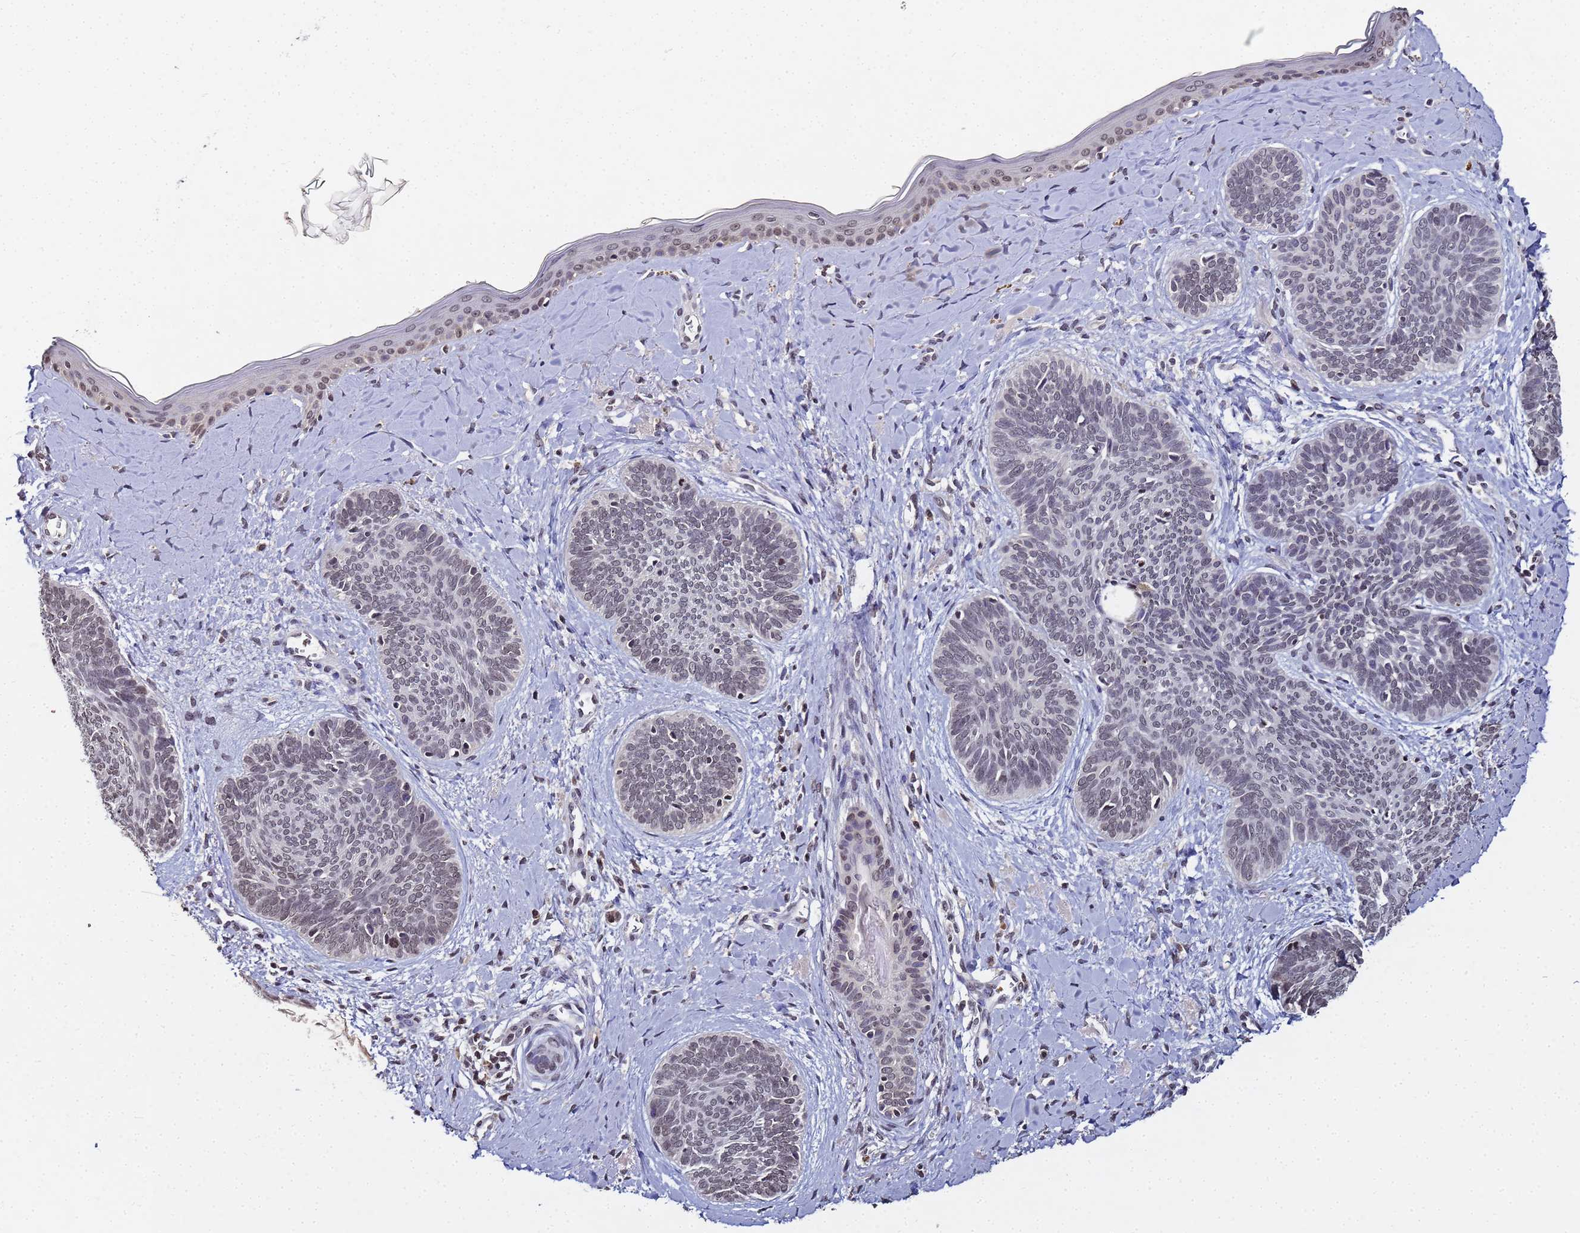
{"staining": {"intensity": "negative", "quantity": "none", "location": "none"}, "tissue": "skin cancer", "cell_type": "Tumor cells", "image_type": "cancer", "snomed": [{"axis": "morphology", "description": "Basal cell carcinoma"}, {"axis": "topography", "description": "Skin"}], "caption": "There is no significant staining in tumor cells of skin cancer (basal cell carcinoma). (Stains: DAB (3,3'-diaminobenzidine) immunohistochemistry (IHC) with hematoxylin counter stain, Microscopy: brightfield microscopy at high magnification).", "gene": "FZD4", "patient": {"sex": "female", "age": 81}}